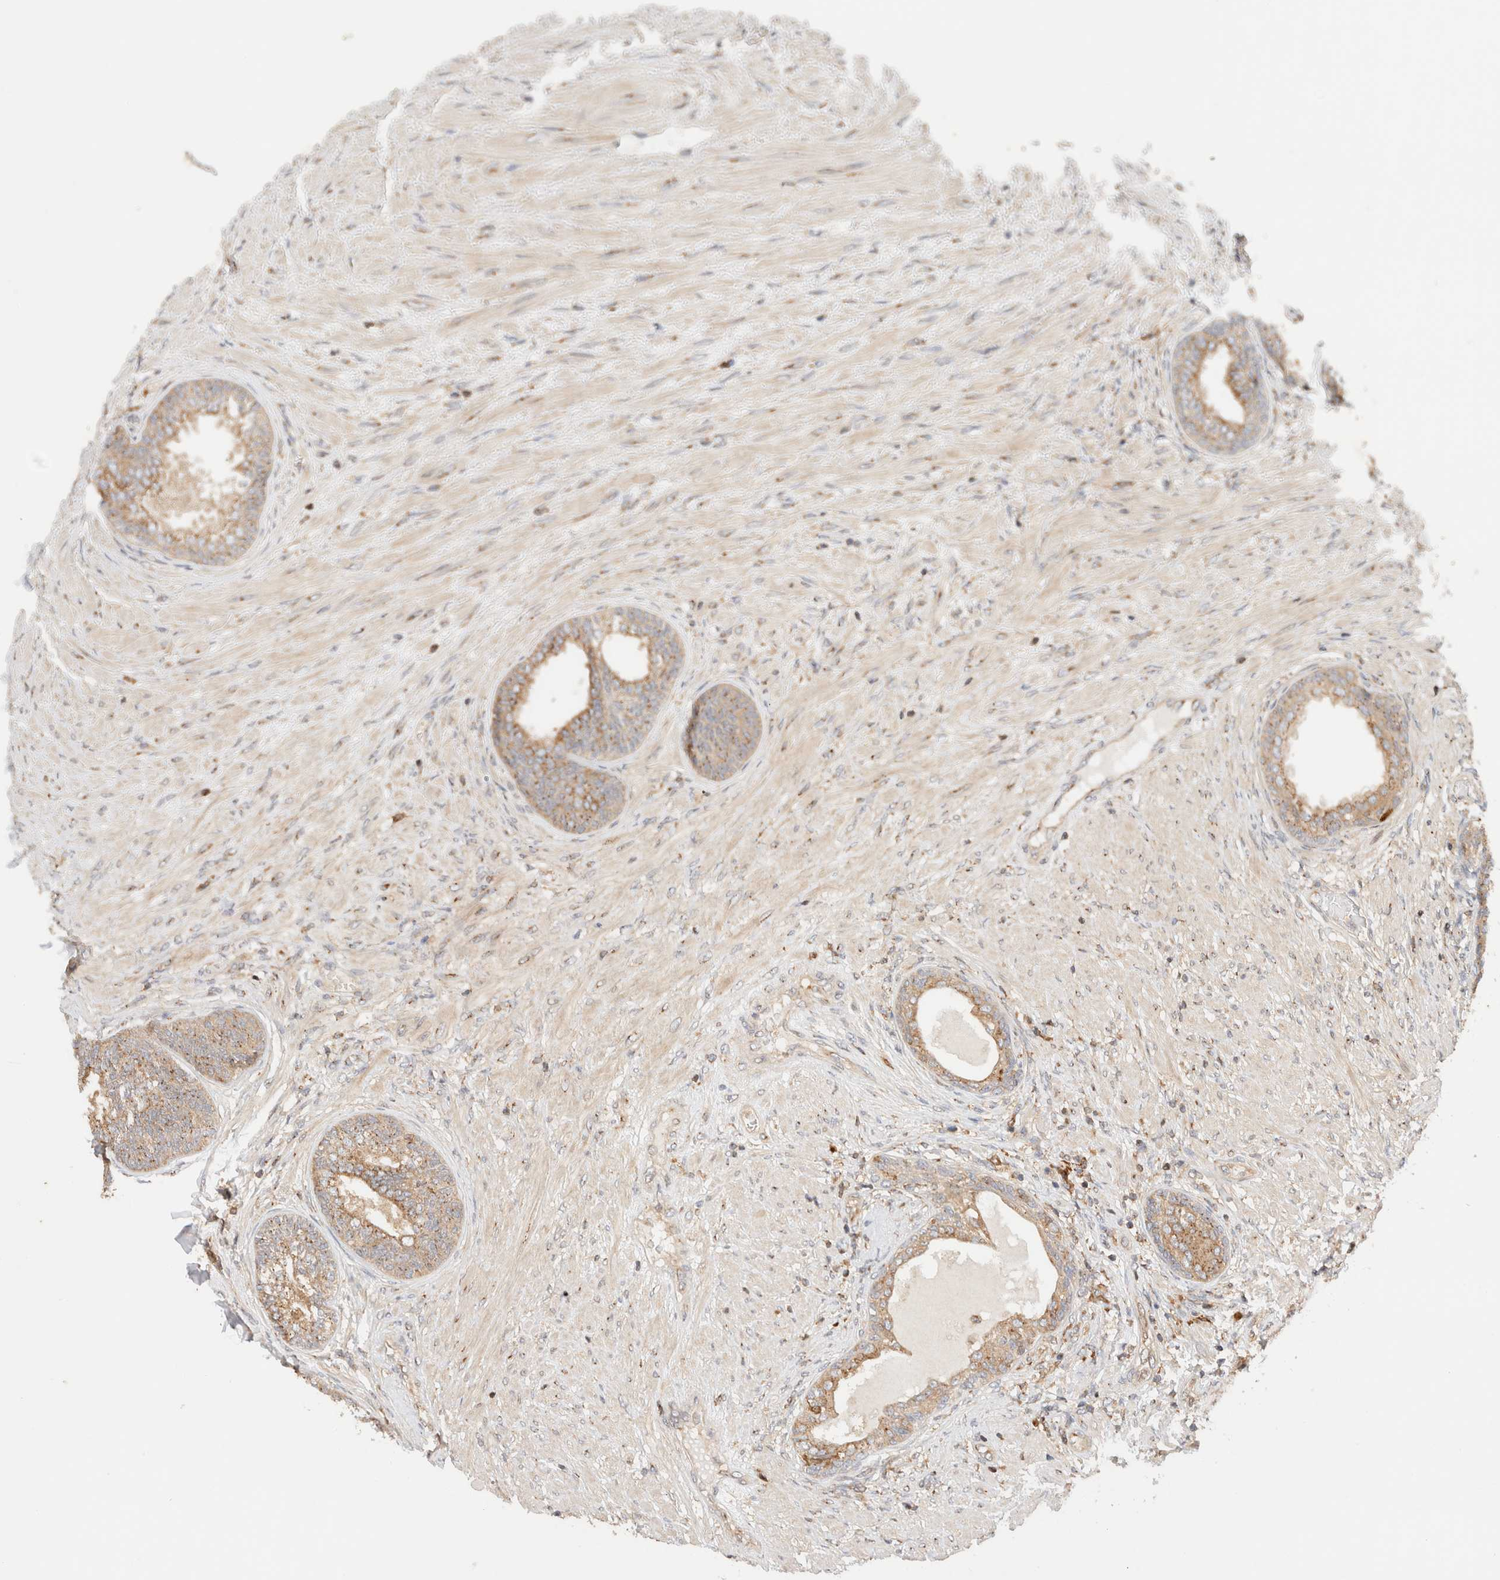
{"staining": {"intensity": "moderate", "quantity": ">75%", "location": "cytoplasmic/membranous"}, "tissue": "prostate", "cell_type": "Glandular cells", "image_type": "normal", "snomed": [{"axis": "morphology", "description": "Normal tissue, NOS"}, {"axis": "topography", "description": "Prostate"}], "caption": "Immunohistochemistry (IHC) histopathology image of unremarkable prostate: human prostate stained using immunohistochemistry demonstrates medium levels of moderate protein expression localized specifically in the cytoplasmic/membranous of glandular cells, appearing as a cytoplasmic/membranous brown color.", "gene": "RABEP1", "patient": {"sex": "male", "age": 76}}